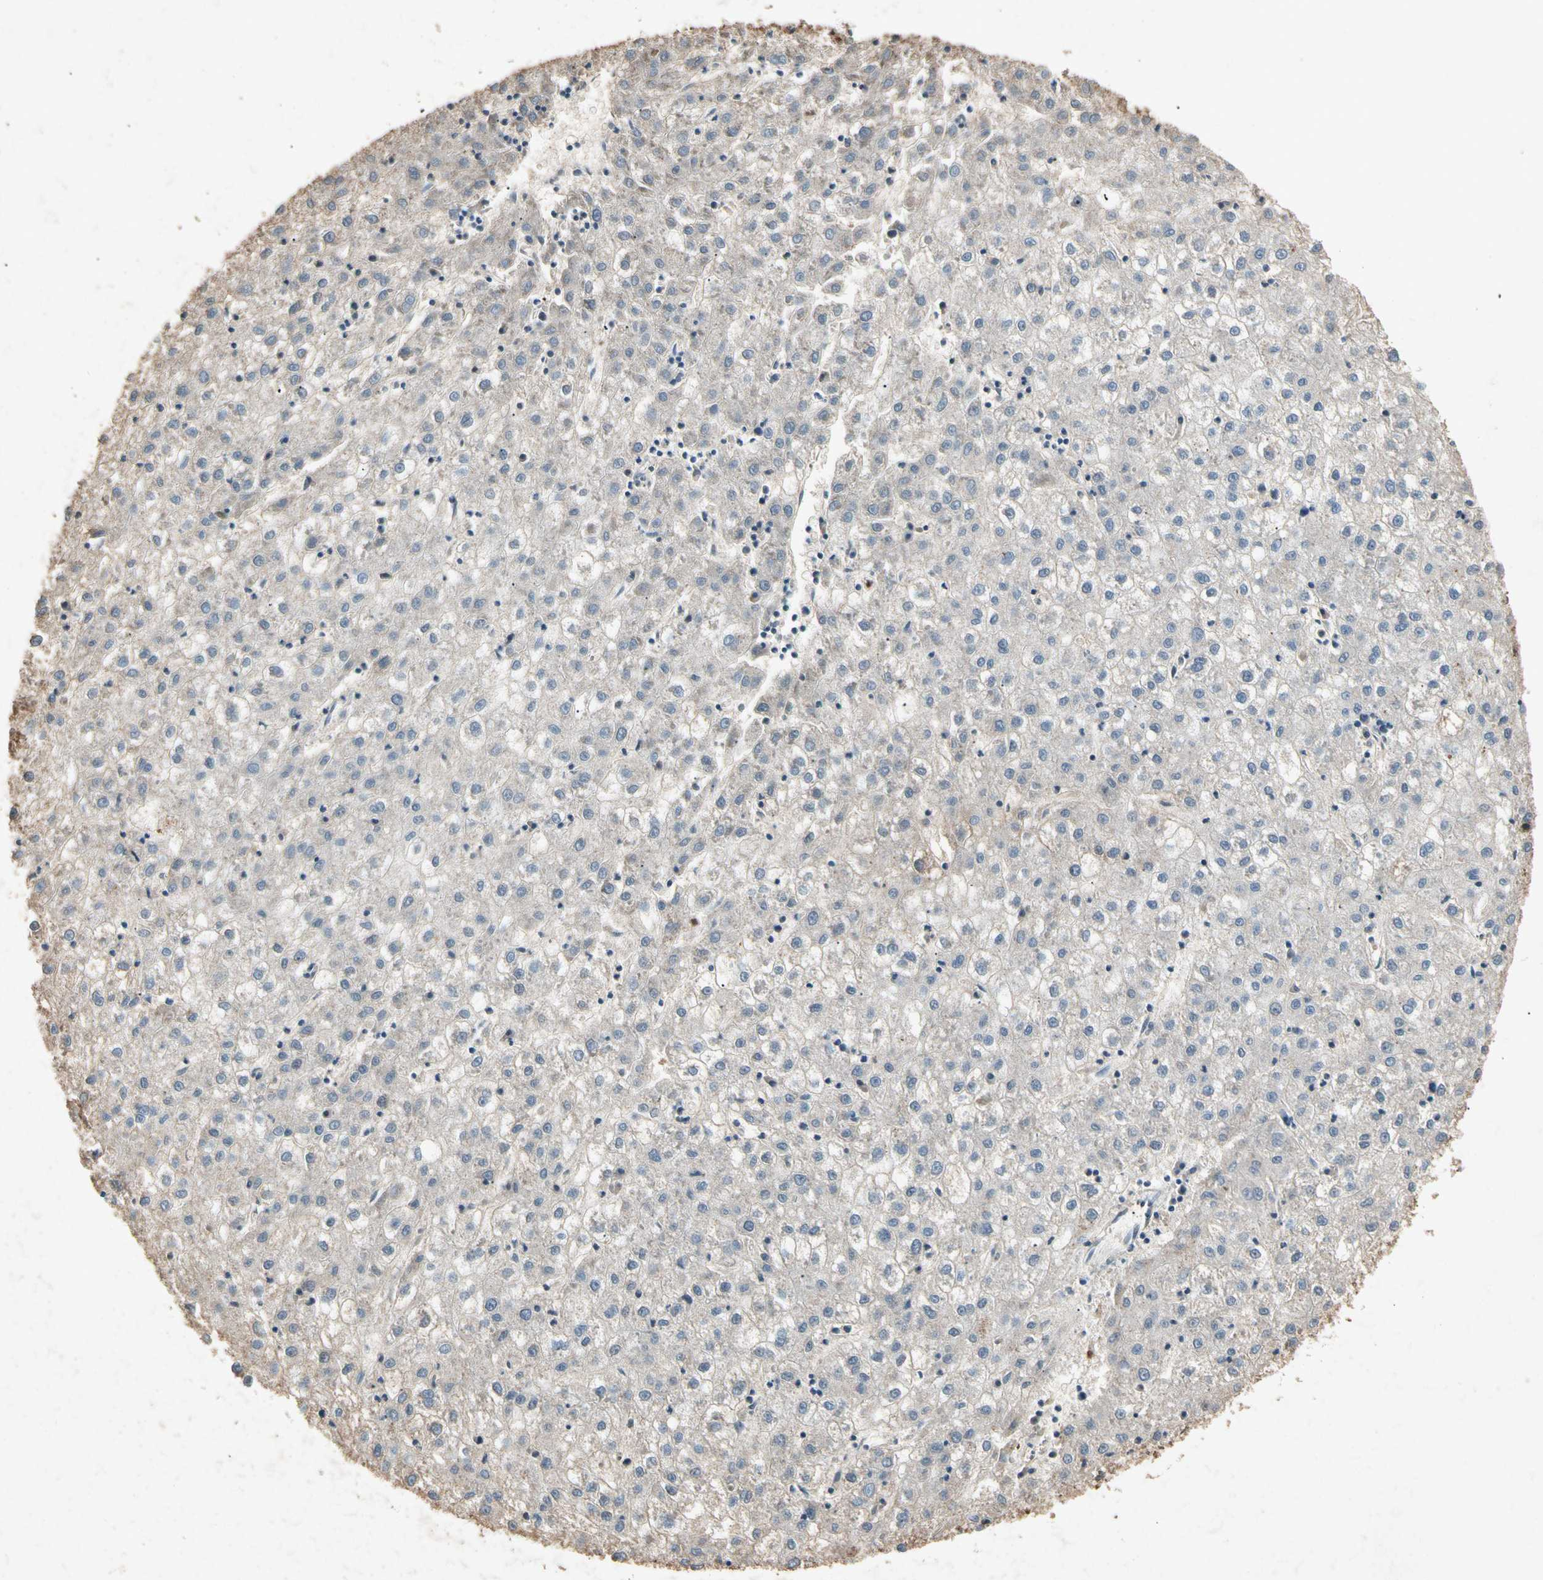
{"staining": {"intensity": "negative", "quantity": "none", "location": "none"}, "tissue": "liver cancer", "cell_type": "Tumor cells", "image_type": "cancer", "snomed": [{"axis": "morphology", "description": "Carcinoma, Hepatocellular, NOS"}, {"axis": "topography", "description": "Liver"}], "caption": "This is an IHC photomicrograph of human liver cancer (hepatocellular carcinoma). There is no positivity in tumor cells.", "gene": "CP", "patient": {"sex": "male", "age": 72}}